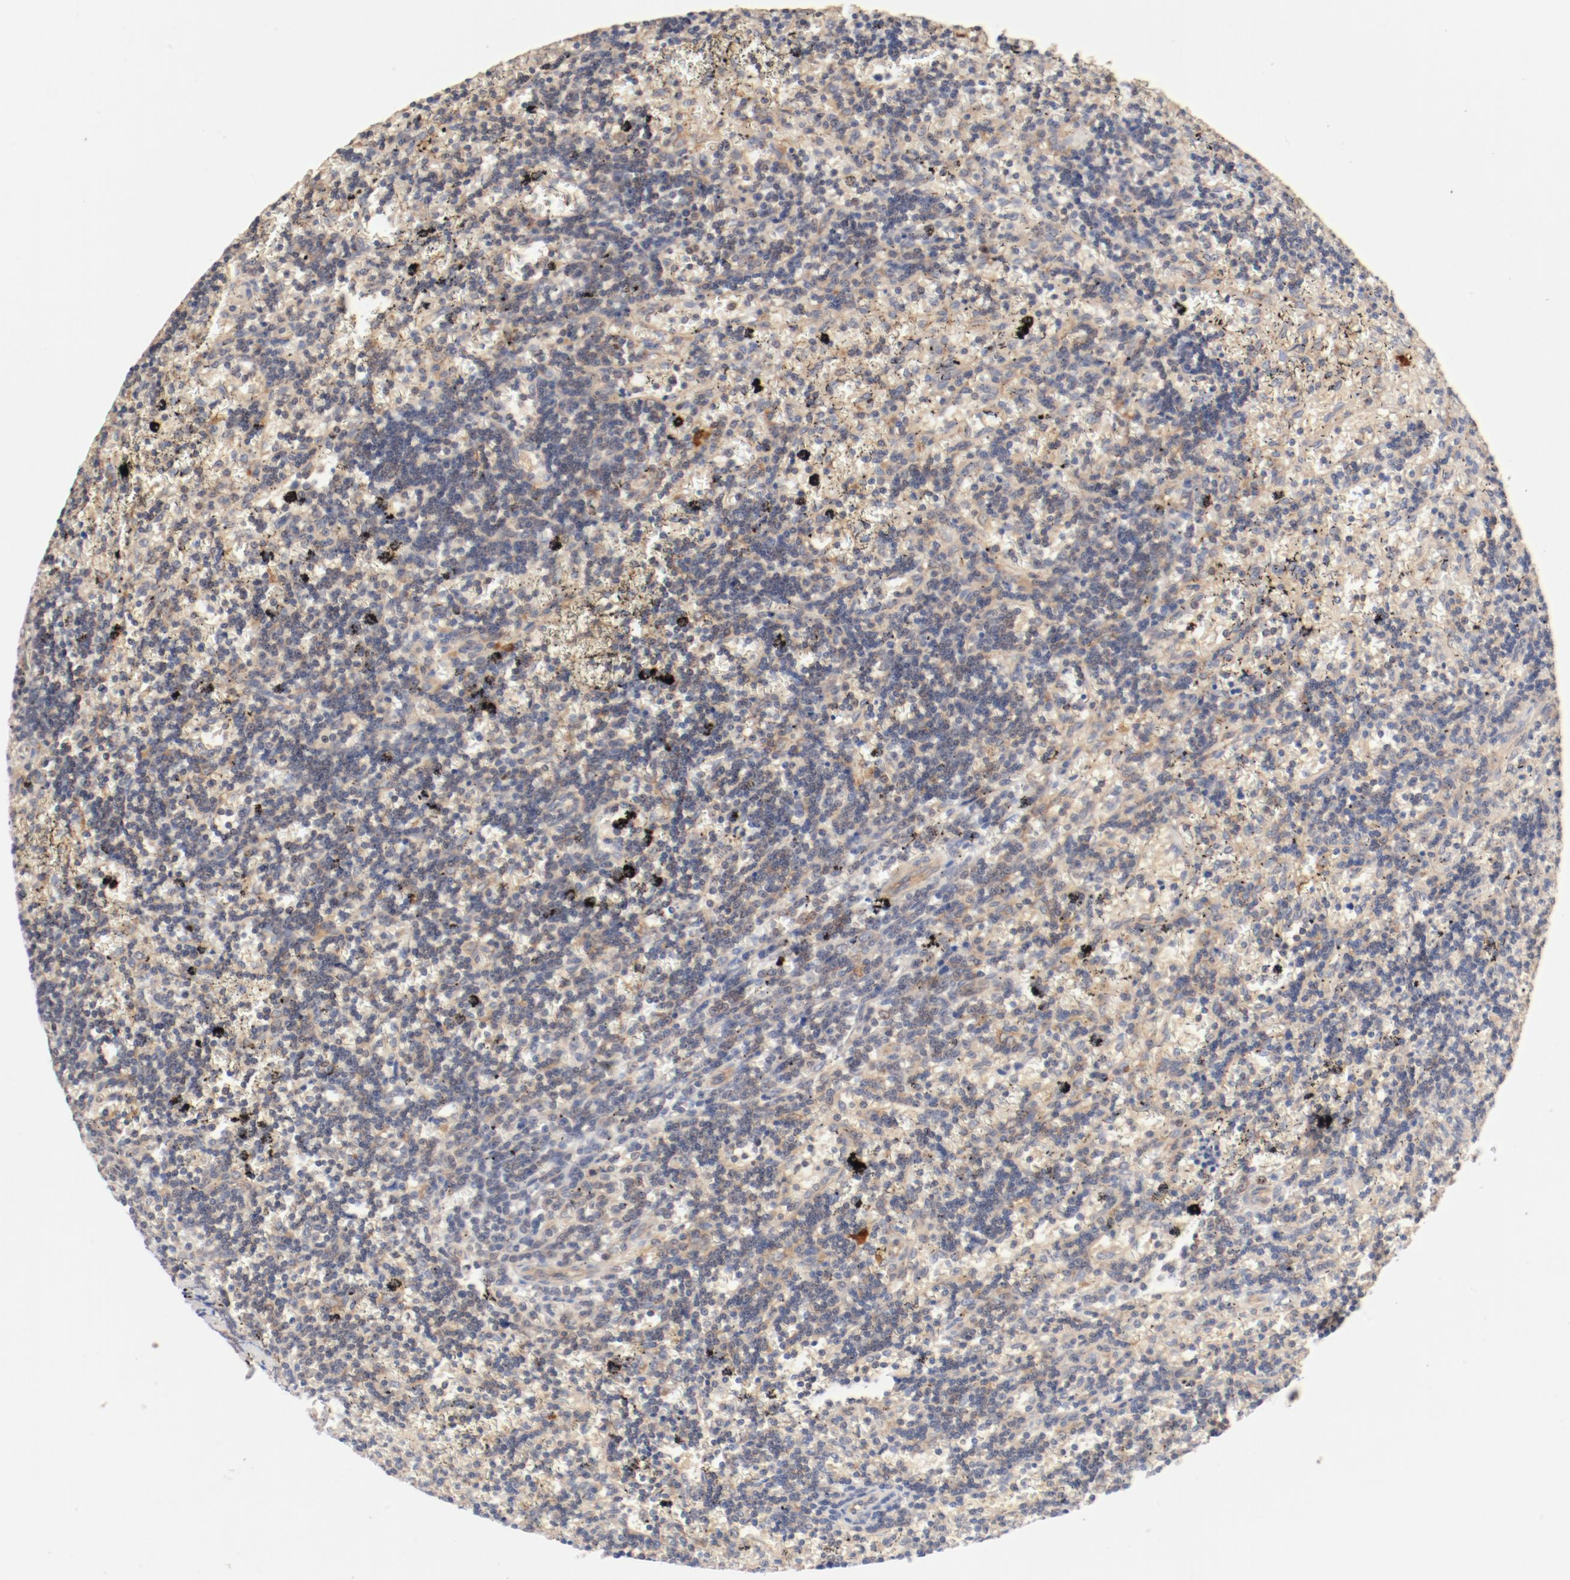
{"staining": {"intensity": "weak", "quantity": "25%-75%", "location": "cytoplasmic/membranous"}, "tissue": "lymphoma", "cell_type": "Tumor cells", "image_type": "cancer", "snomed": [{"axis": "morphology", "description": "Malignant lymphoma, non-Hodgkin's type, Low grade"}, {"axis": "topography", "description": "Spleen"}], "caption": "Weak cytoplasmic/membranous positivity is seen in approximately 25%-75% of tumor cells in lymphoma.", "gene": "UBE2J1", "patient": {"sex": "male", "age": 60}}